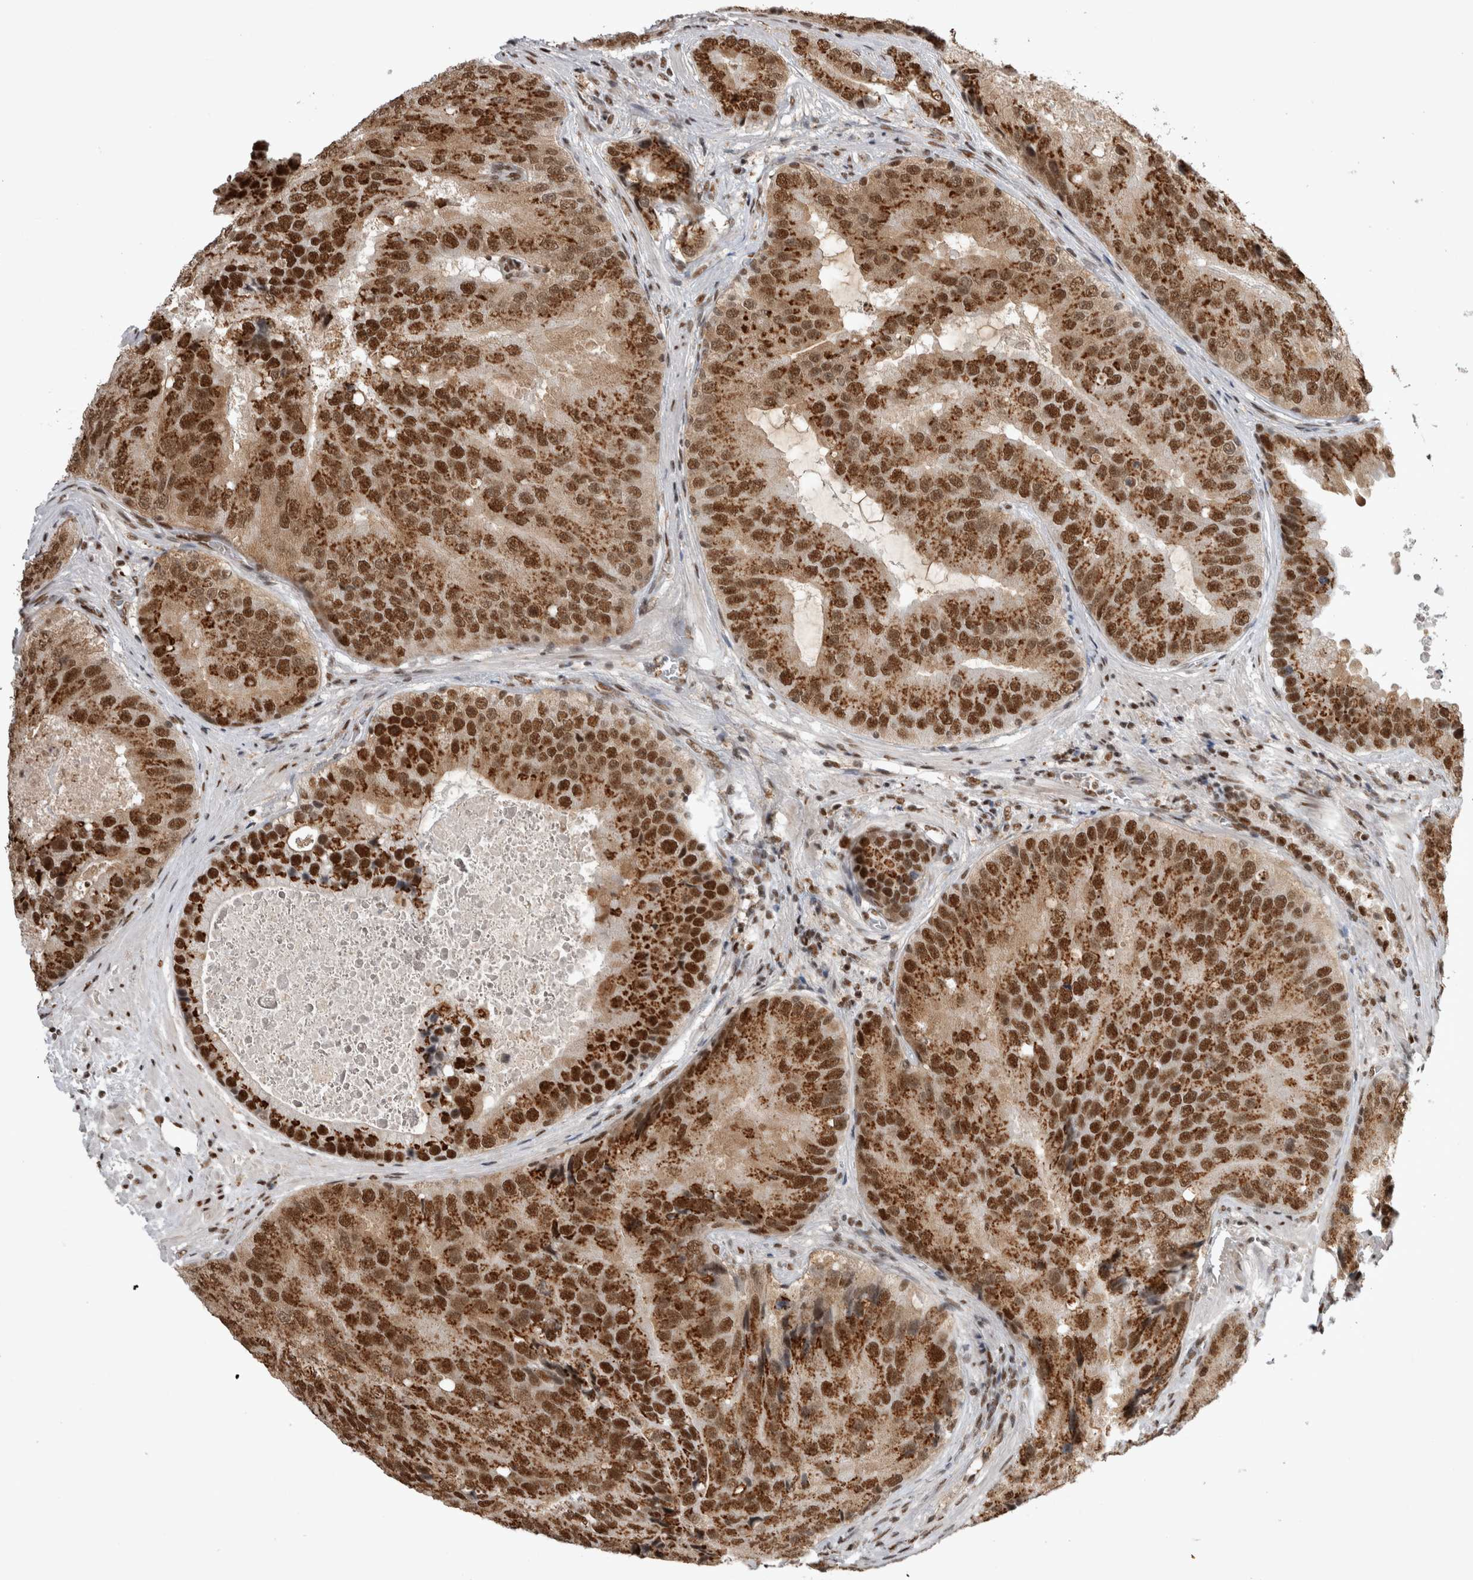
{"staining": {"intensity": "strong", "quantity": ">75%", "location": "cytoplasmic/membranous,nuclear"}, "tissue": "prostate cancer", "cell_type": "Tumor cells", "image_type": "cancer", "snomed": [{"axis": "morphology", "description": "Adenocarcinoma, High grade"}, {"axis": "topography", "description": "Prostate"}], "caption": "Protein staining reveals strong cytoplasmic/membranous and nuclear staining in approximately >75% of tumor cells in prostate cancer (adenocarcinoma (high-grade)). The staining is performed using DAB brown chromogen to label protein expression. The nuclei are counter-stained blue using hematoxylin.", "gene": "EYA2", "patient": {"sex": "male", "age": 70}}